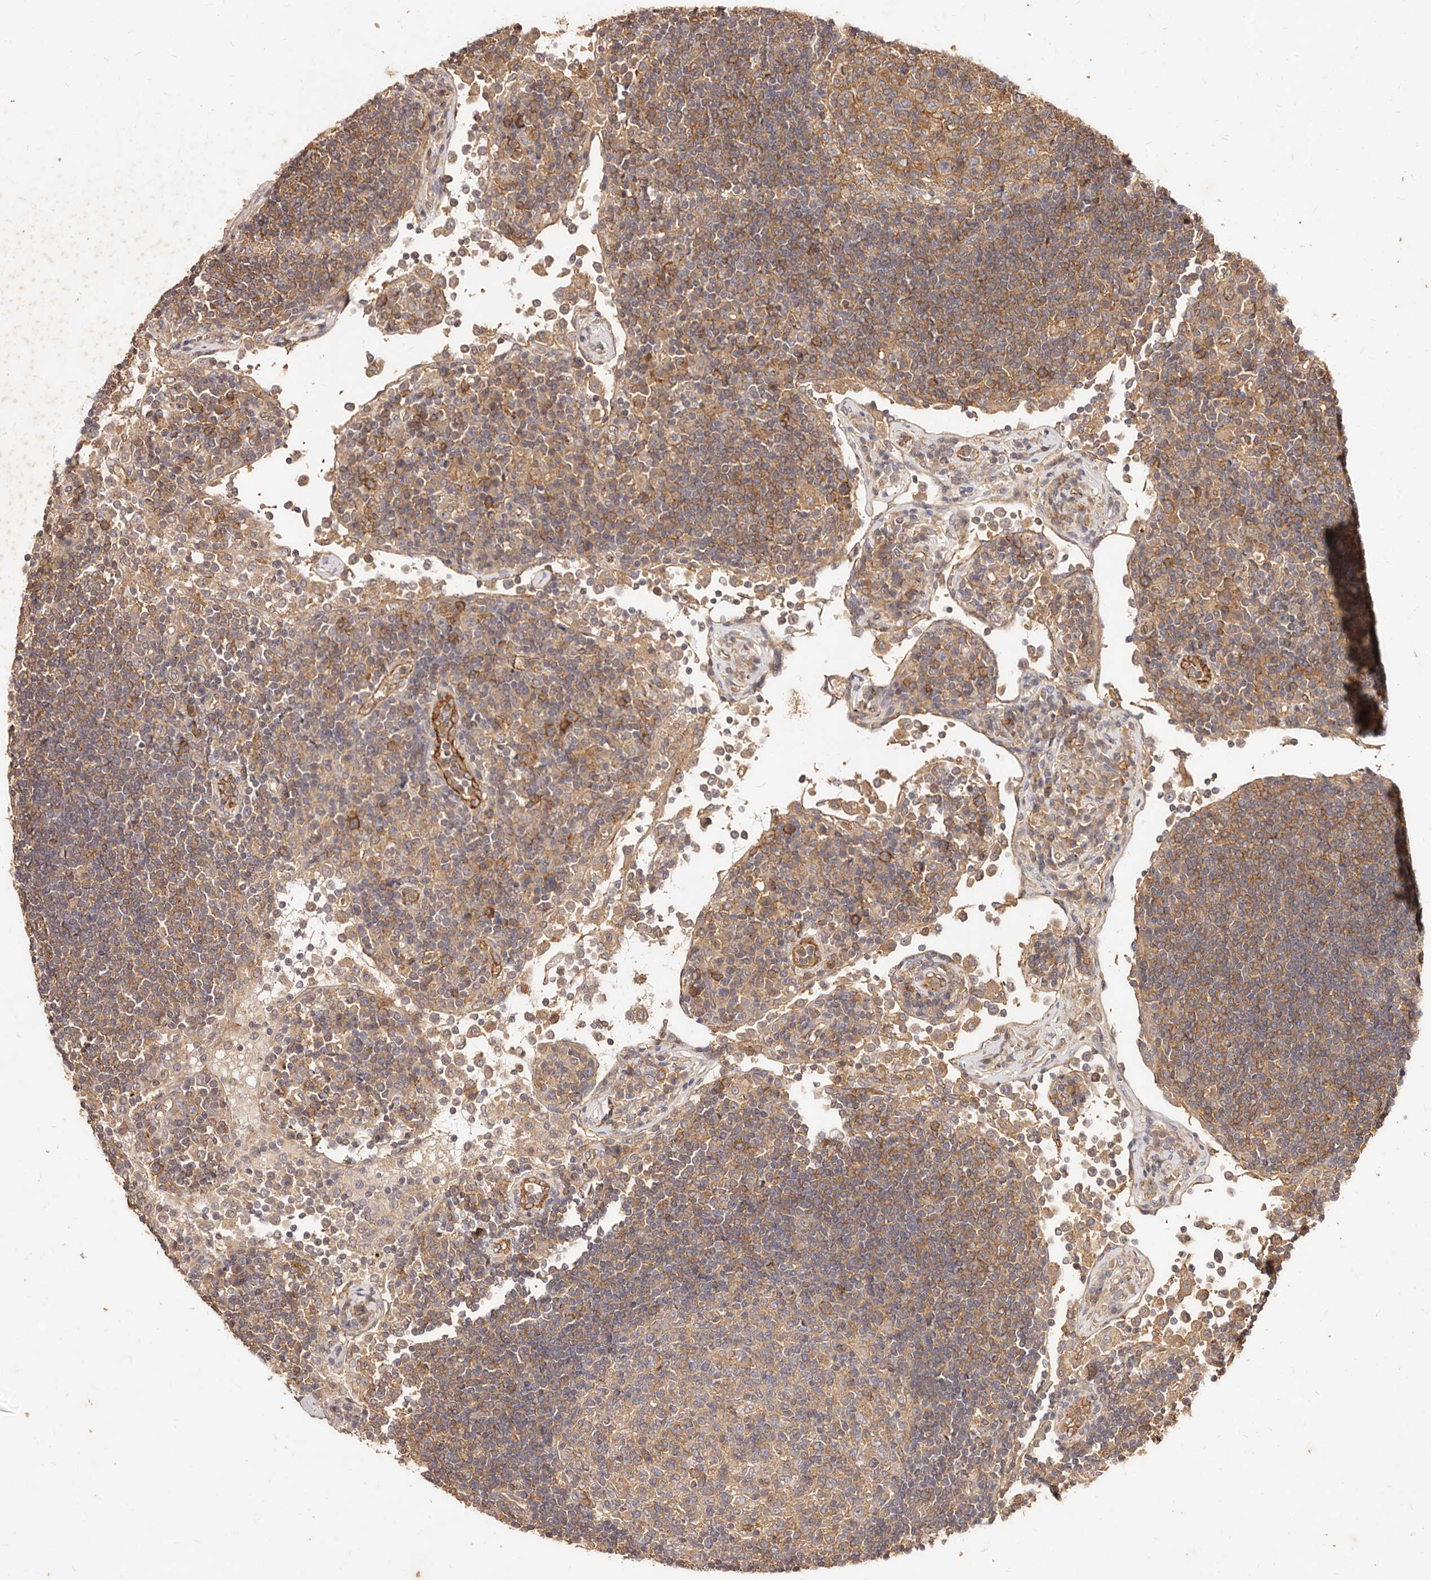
{"staining": {"intensity": "weak", "quantity": ">75%", "location": "cytoplasmic/membranous"}, "tissue": "lymph node", "cell_type": "Germinal center cells", "image_type": "normal", "snomed": [{"axis": "morphology", "description": "Normal tissue, NOS"}, {"axis": "topography", "description": "Lymph node"}], "caption": "Protein analysis of normal lymph node demonstrates weak cytoplasmic/membranous staining in approximately >75% of germinal center cells.", "gene": "CCL14", "patient": {"sex": "female", "age": 53}}